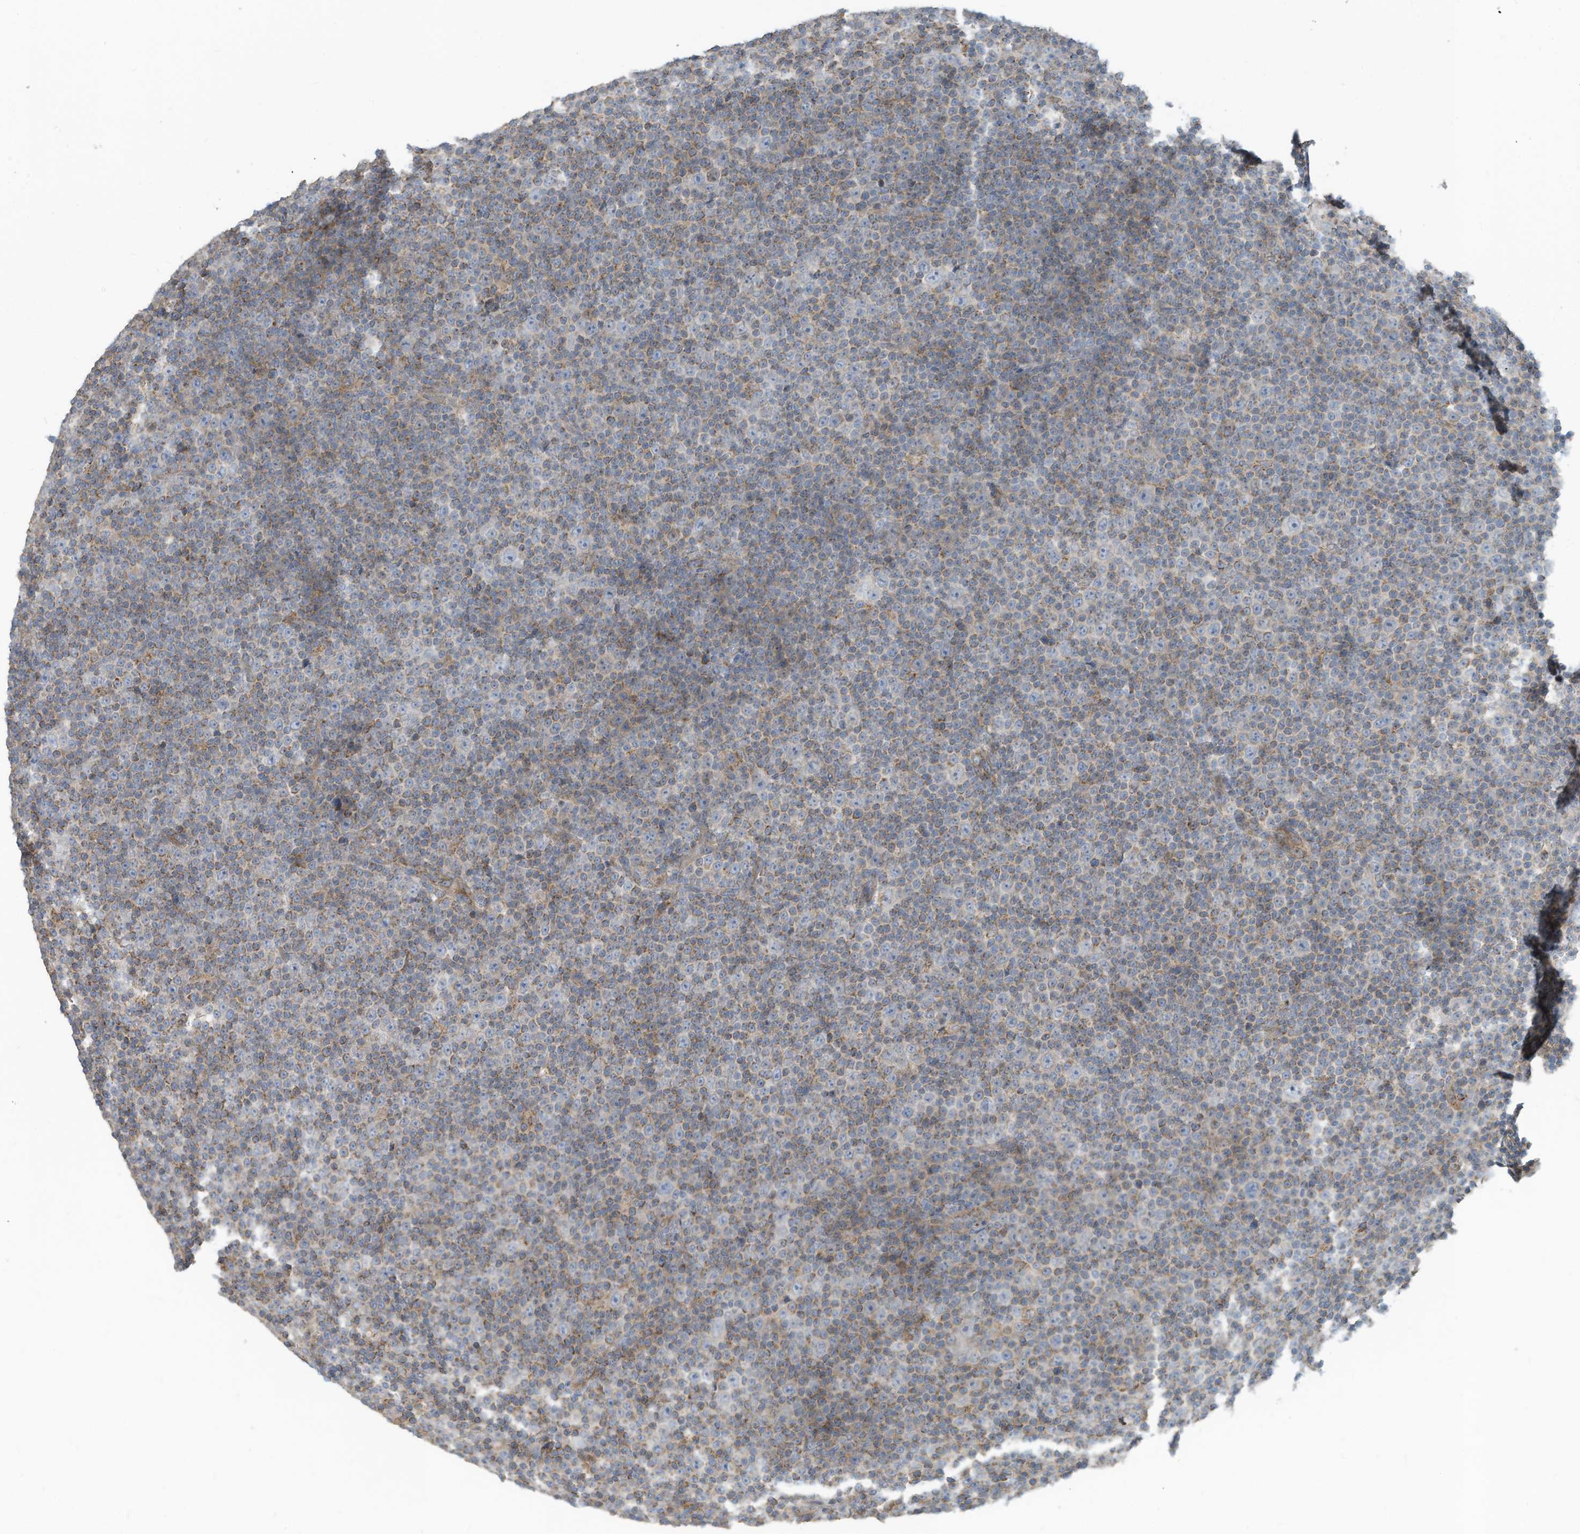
{"staining": {"intensity": "negative", "quantity": "none", "location": "none"}, "tissue": "lymphoma", "cell_type": "Tumor cells", "image_type": "cancer", "snomed": [{"axis": "morphology", "description": "Malignant lymphoma, non-Hodgkin's type, Low grade"}, {"axis": "topography", "description": "Lymph node"}], "caption": "This micrograph is of malignant lymphoma, non-Hodgkin's type (low-grade) stained with IHC to label a protein in brown with the nuclei are counter-stained blue. There is no expression in tumor cells.", "gene": "GTPBP2", "patient": {"sex": "female", "age": 67}}